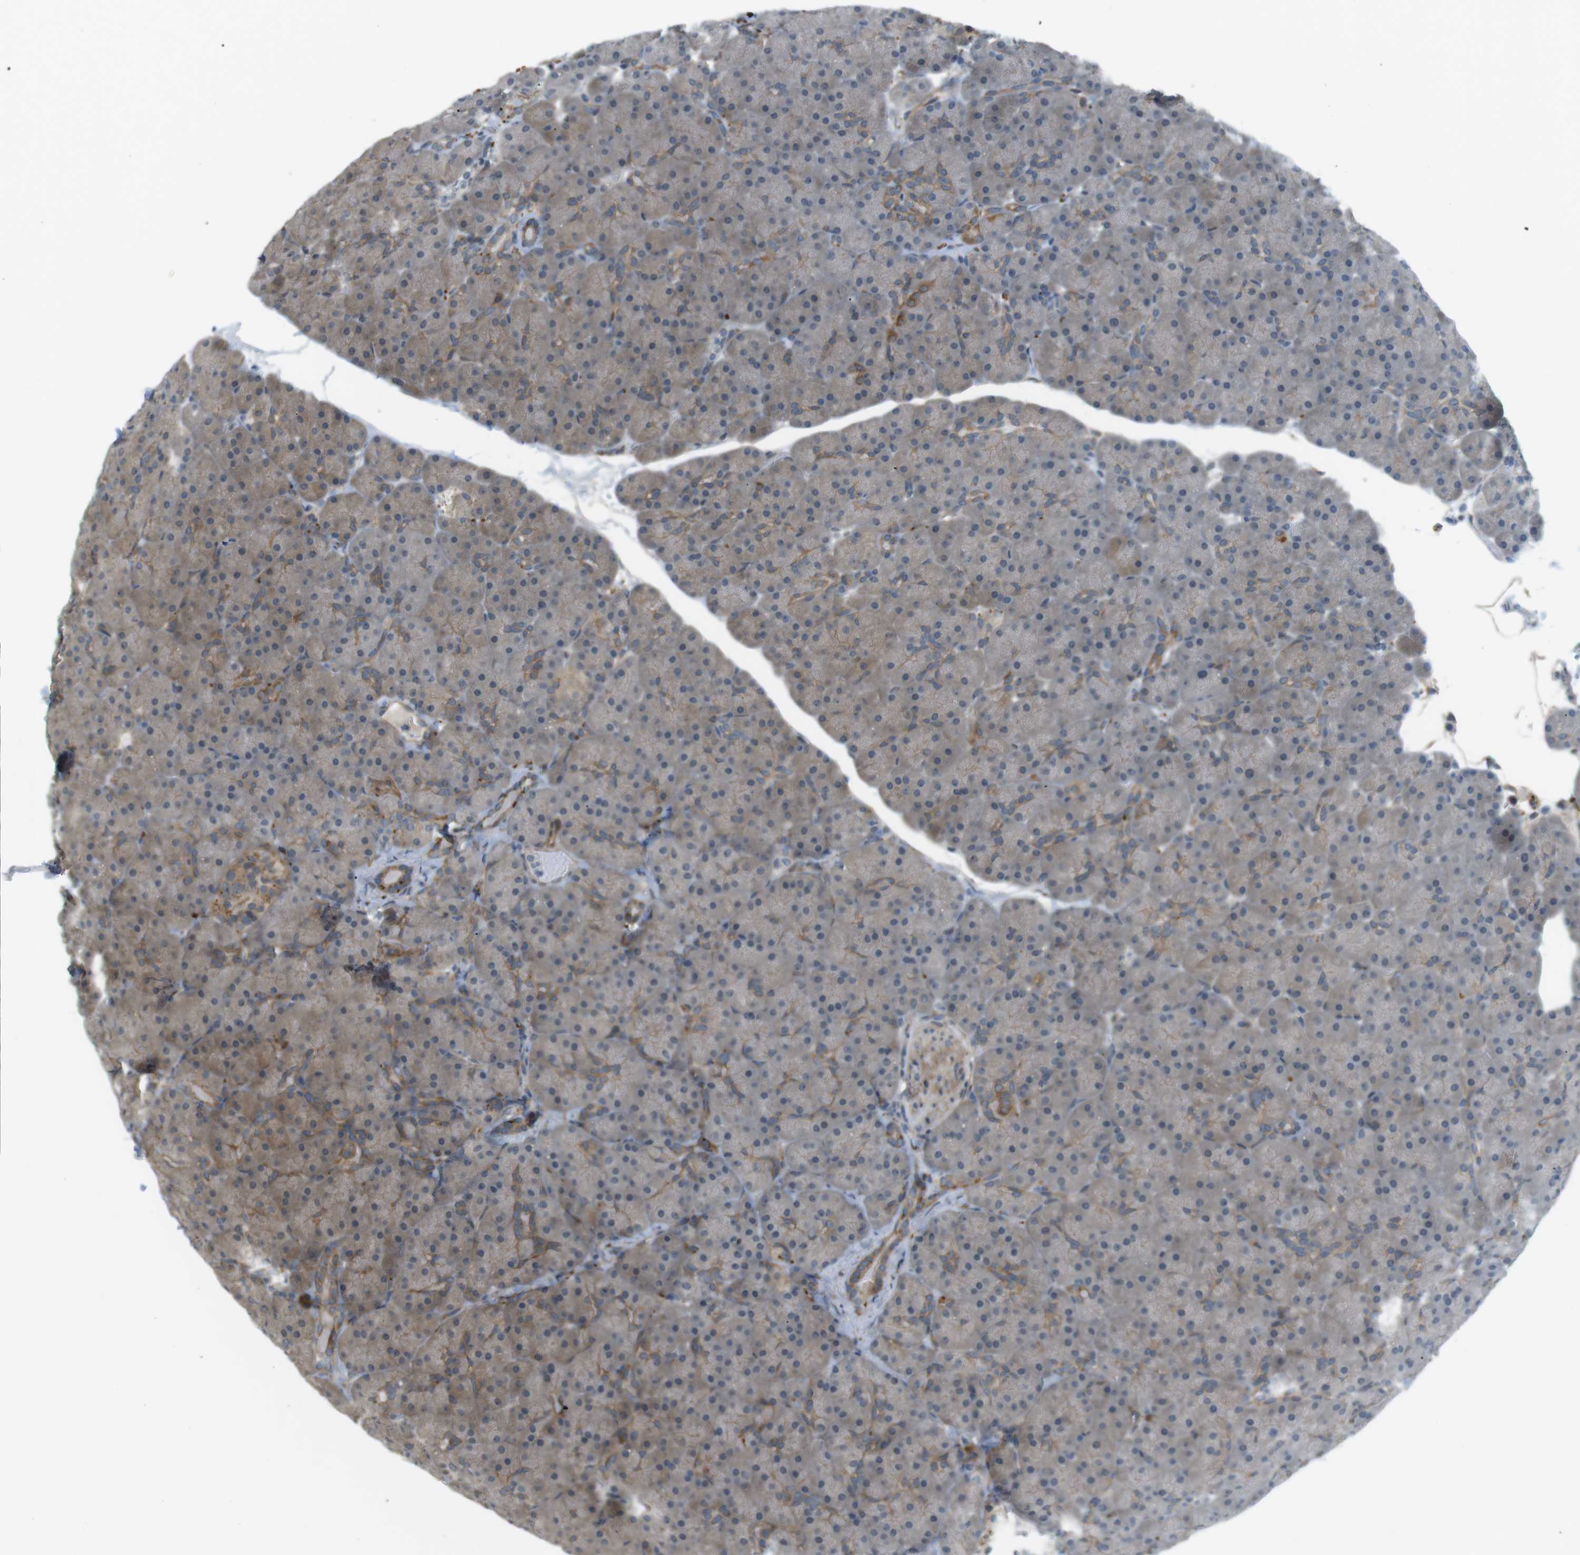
{"staining": {"intensity": "weak", "quantity": "<25%", "location": "cytoplasmic/membranous"}, "tissue": "pancreas", "cell_type": "Exocrine glandular cells", "image_type": "normal", "snomed": [{"axis": "morphology", "description": "Normal tissue, NOS"}, {"axis": "topography", "description": "Pancreas"}], "caption": "Micrograph shows no protein staining in exocrine glandular cells of benign pancreas. Brightfield microscopy of immunohistochemistry (IHC) stained with DAB (brown) and hematoxylin (blue), captured at high magnification.", "gene": "KANK2", "patient": {"sex": "male", "age": 66}}